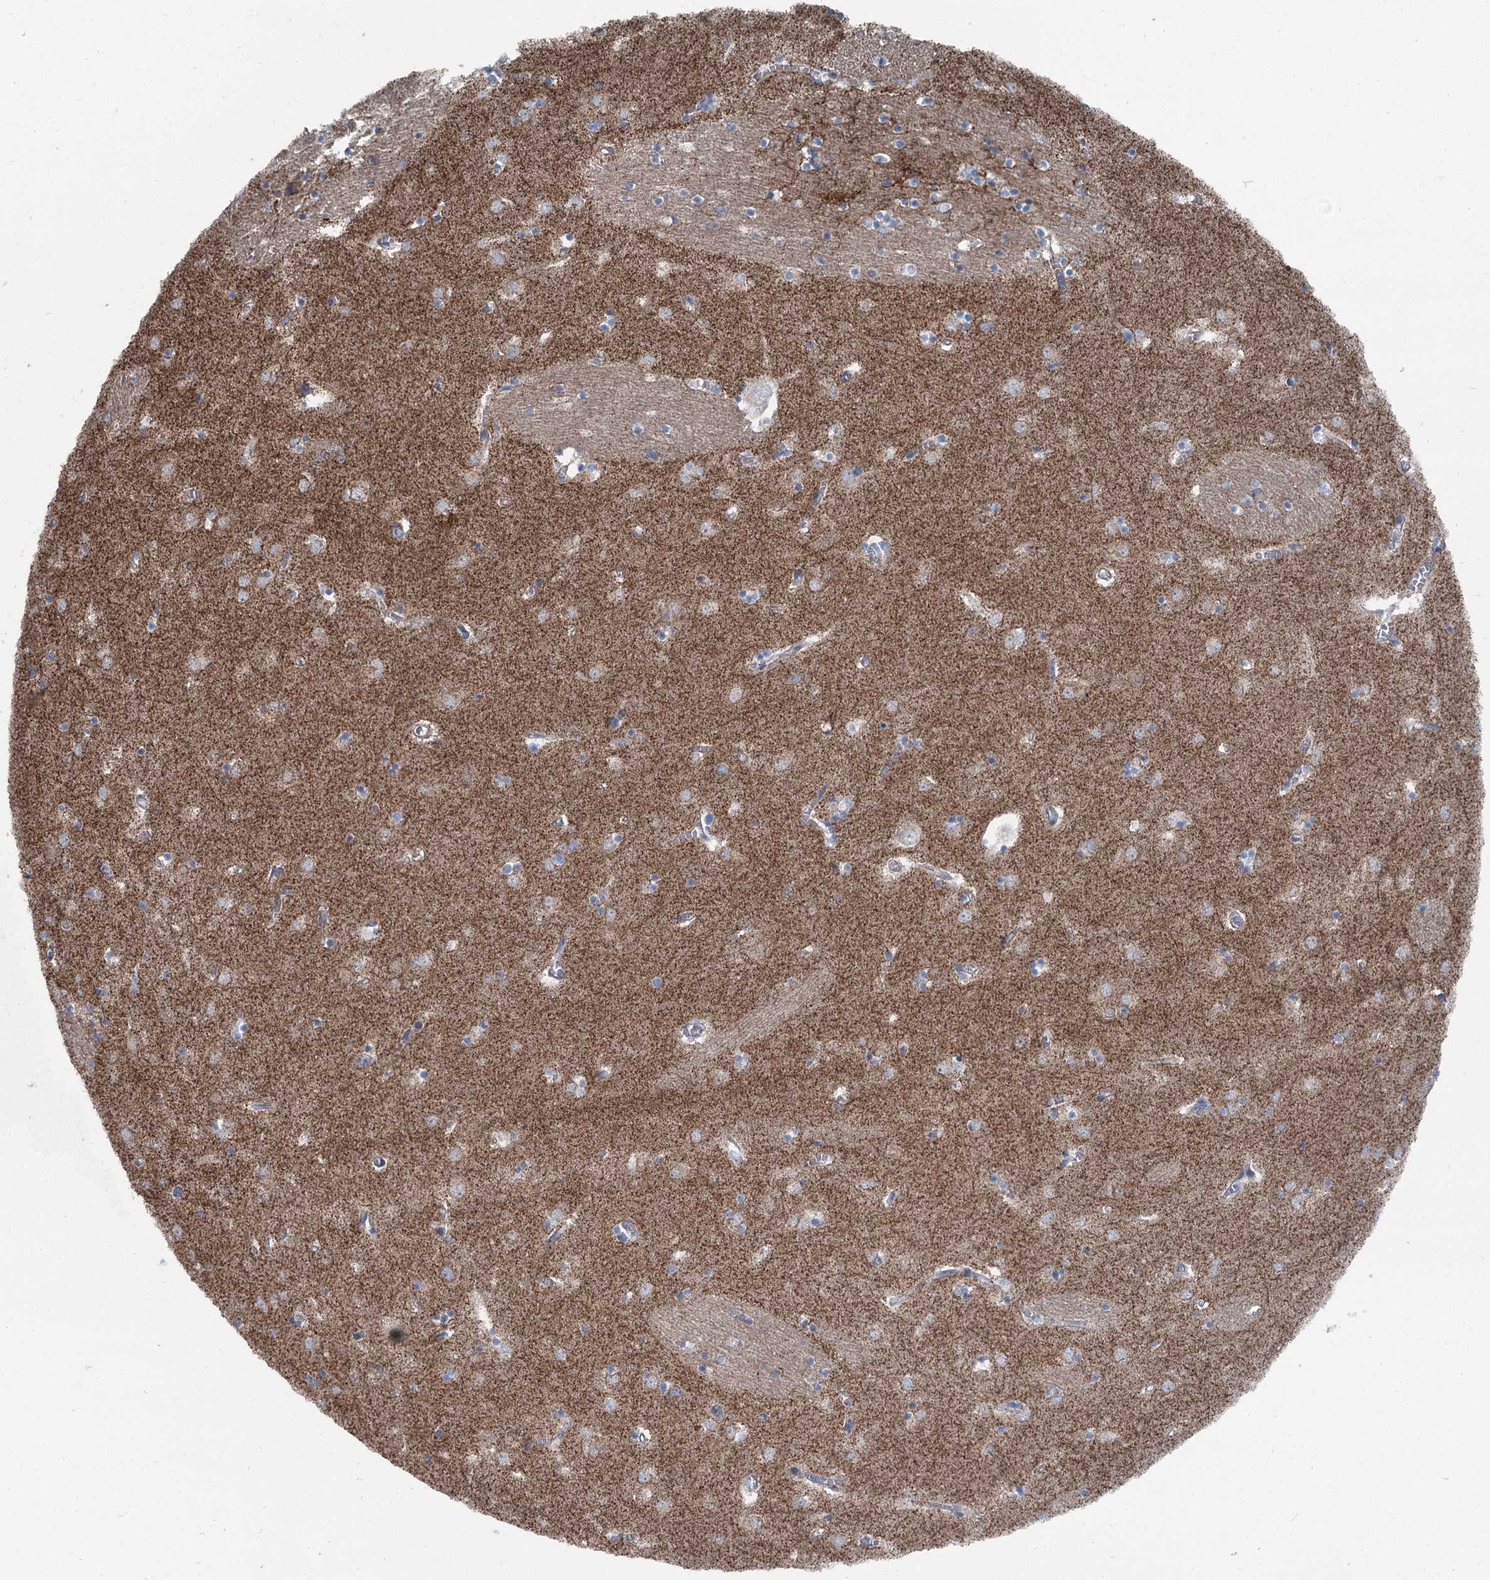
{"staining": {"intensity": "moderate", "quantity": "<25%", "location": "cytoplasmic/membranous"}, "tissue": "caudate", "cell_type": "Glial cells", "image_type": "normal", "snomed": [{"axis": "morphology", "description": "Normal tissue, NOS"}, {"axis": "topography", "description": "Lateral ventricle wall"}], "caption": "IHC of benign caudate reveals low levels of moderate cytoplasmic/membranous staining in approximately <25% of glial cells.", "gene": "MARK2", "patient": {"sex": "male", "age": 70}}